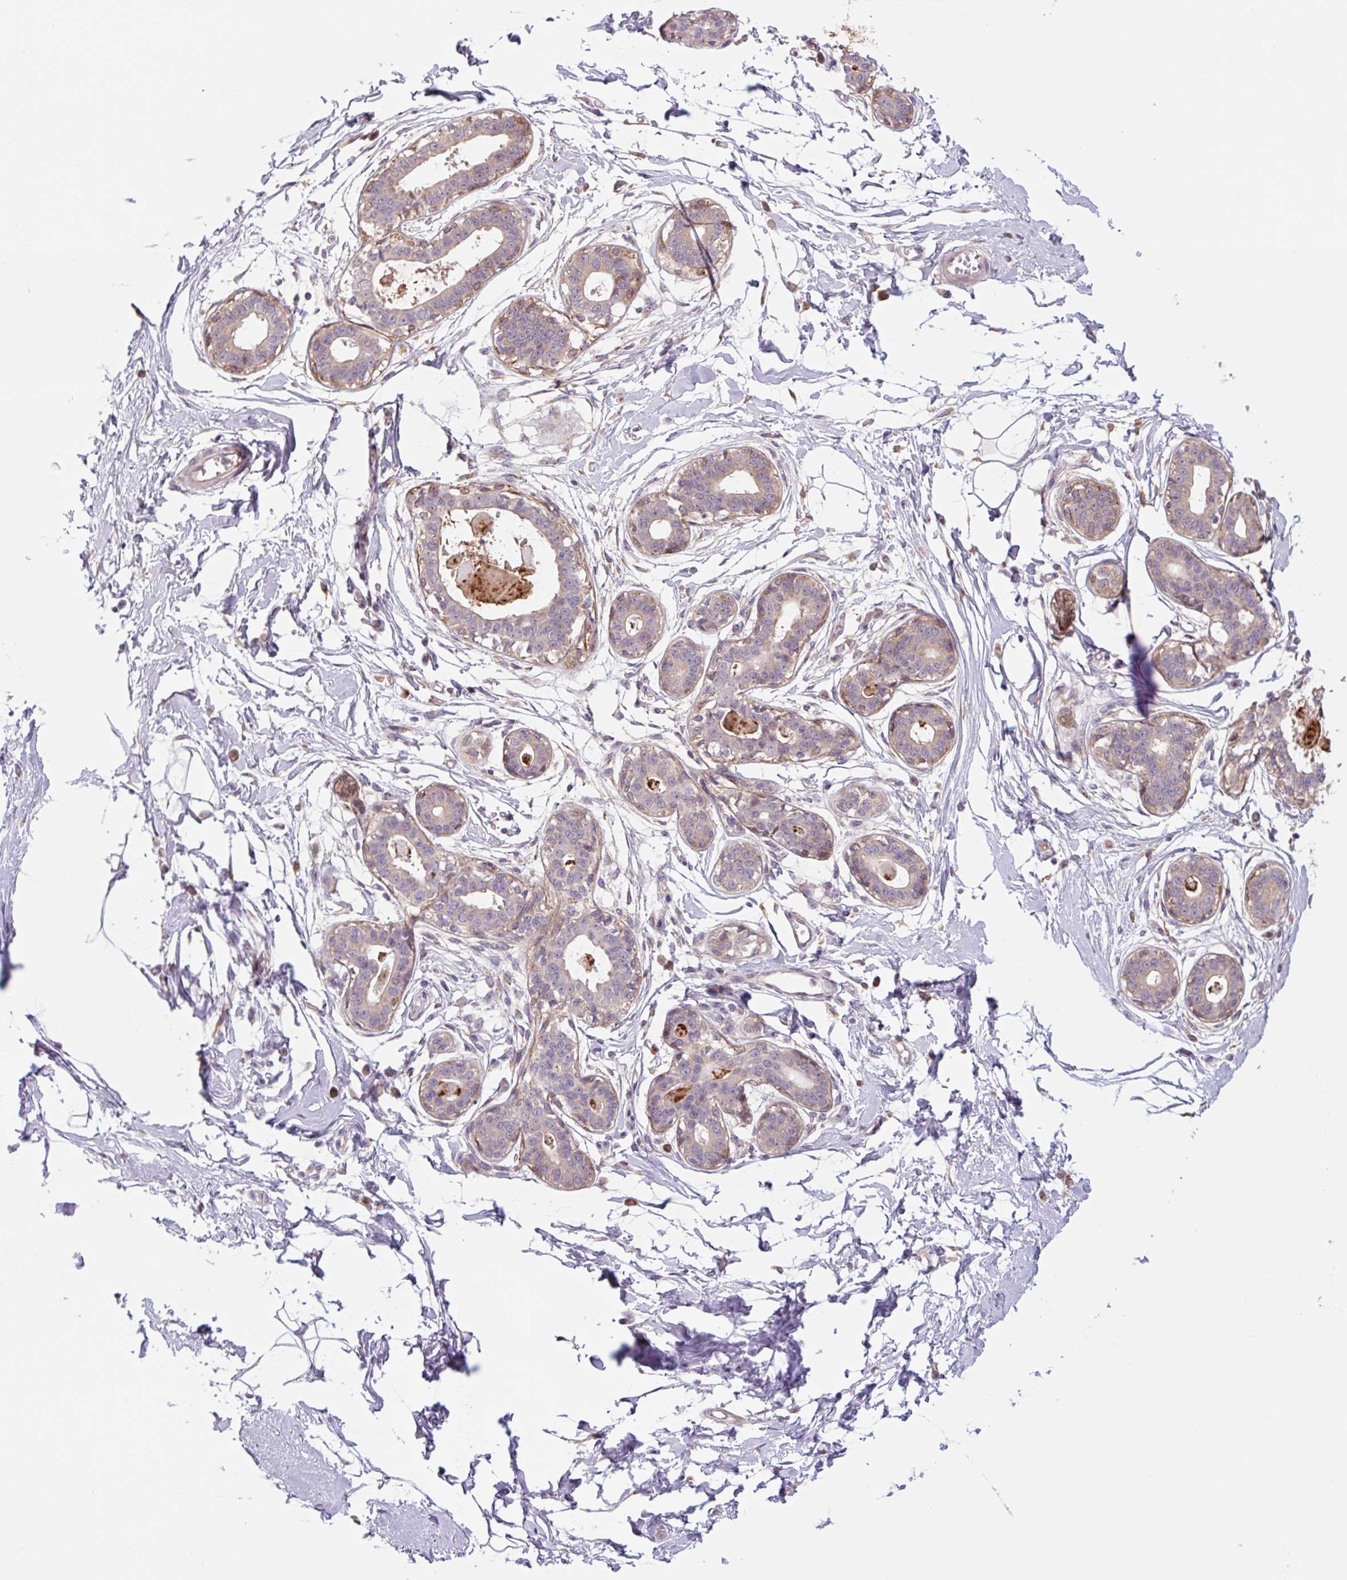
{"staining": {"intensity": "negative", "quantity": "none", "location": "none"}, "tissue": "breast", "cell_type": "Adipocytes", "image_type": "normal", "snomed": [{"axis": "morphology", "description": "Normal tissue, NOS"}, {"axis": "topography", "description": "Breast"}], "caption": "Photomicrograph shows no protein staining in adipocytes of unremarkable breast. (DAB IHC visualized using brightfield microscopy, high magnification).", "gene": "PLA2G4A", "patient": {"sex": "female", "age": 45}}